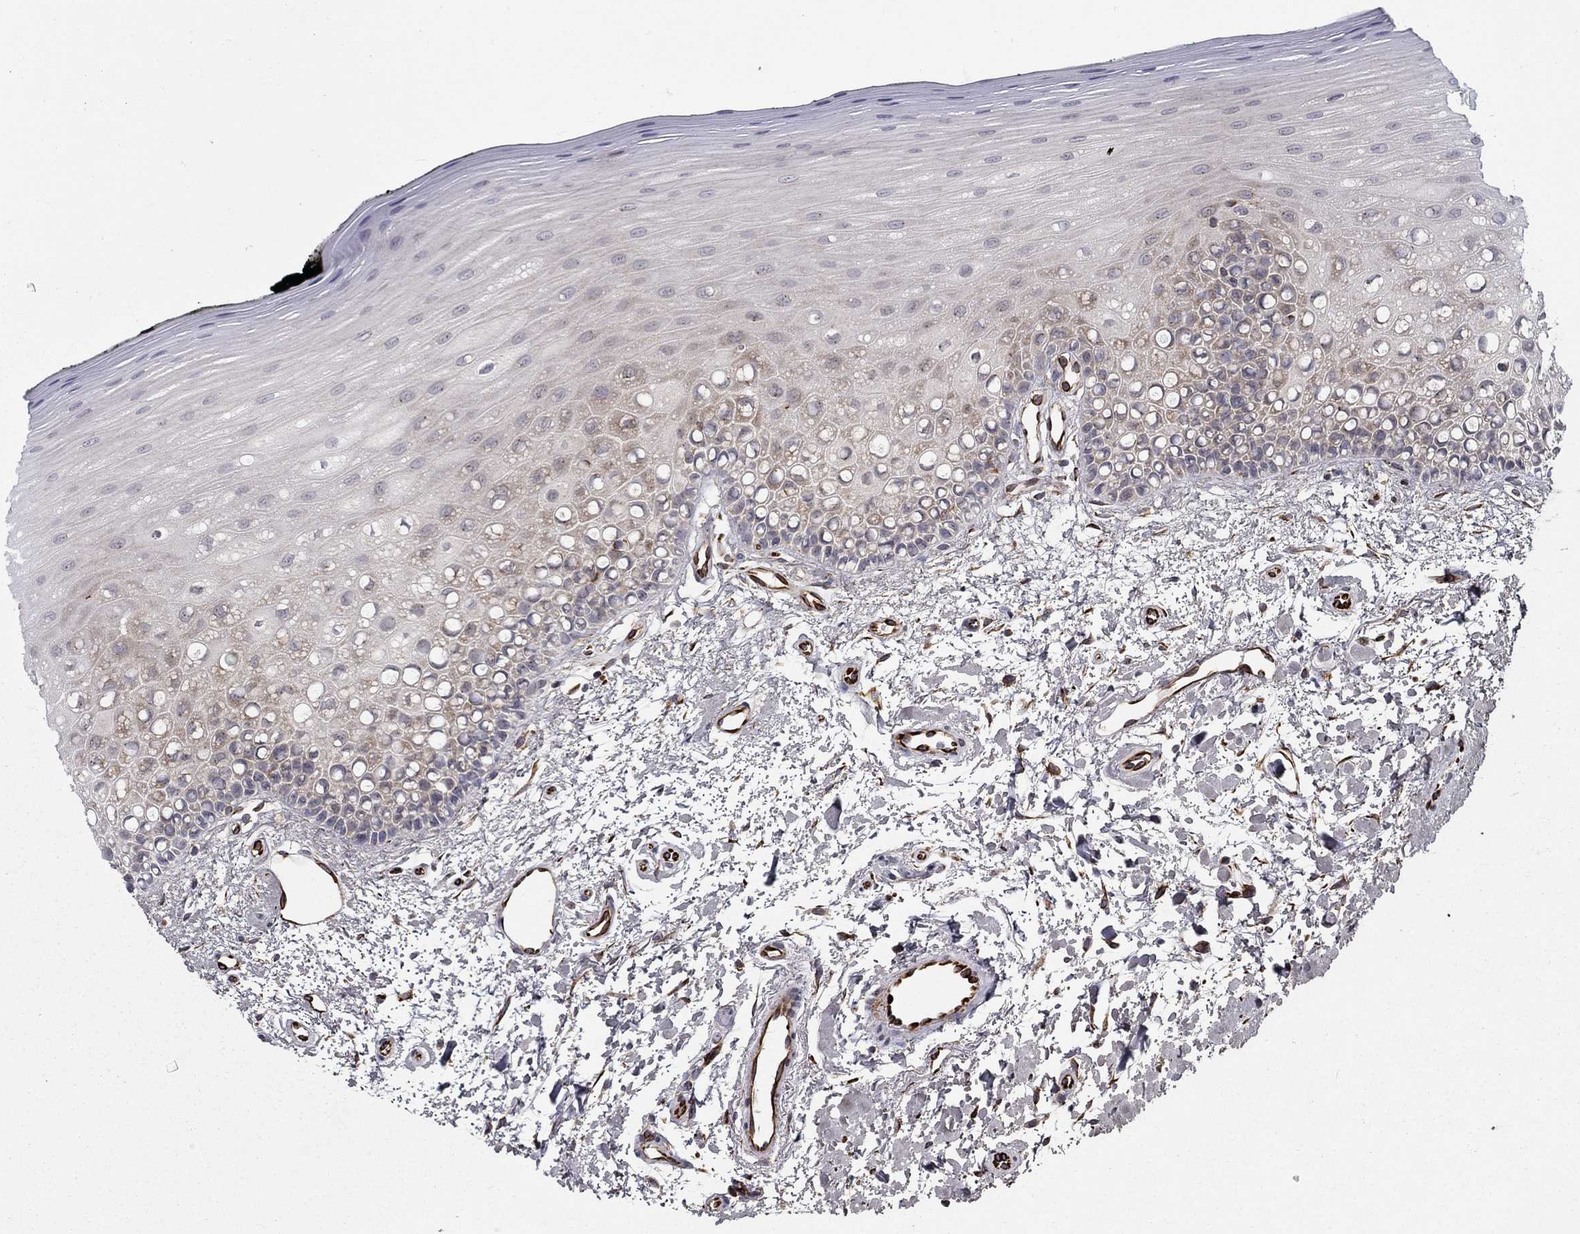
{"staining": {"intensity": "weak", "quantity": "<25%", "location": "cytoplasmic/membranous"}, "tissue": "oral mucosa", "cell_type": "Squamous epithelial cells", "image_type": "normal", "snomed": [{"axis": "morphology", "description": "Normal tissue, NOS"}, {"axis": "topography", "description": "Oral tissue"}], "caption": "The IHC image has no significant expression in squamous epithelial cells of oral mucosa.", "gene": "LACTB2", "patient": {"sex": "female", "age": 78}}